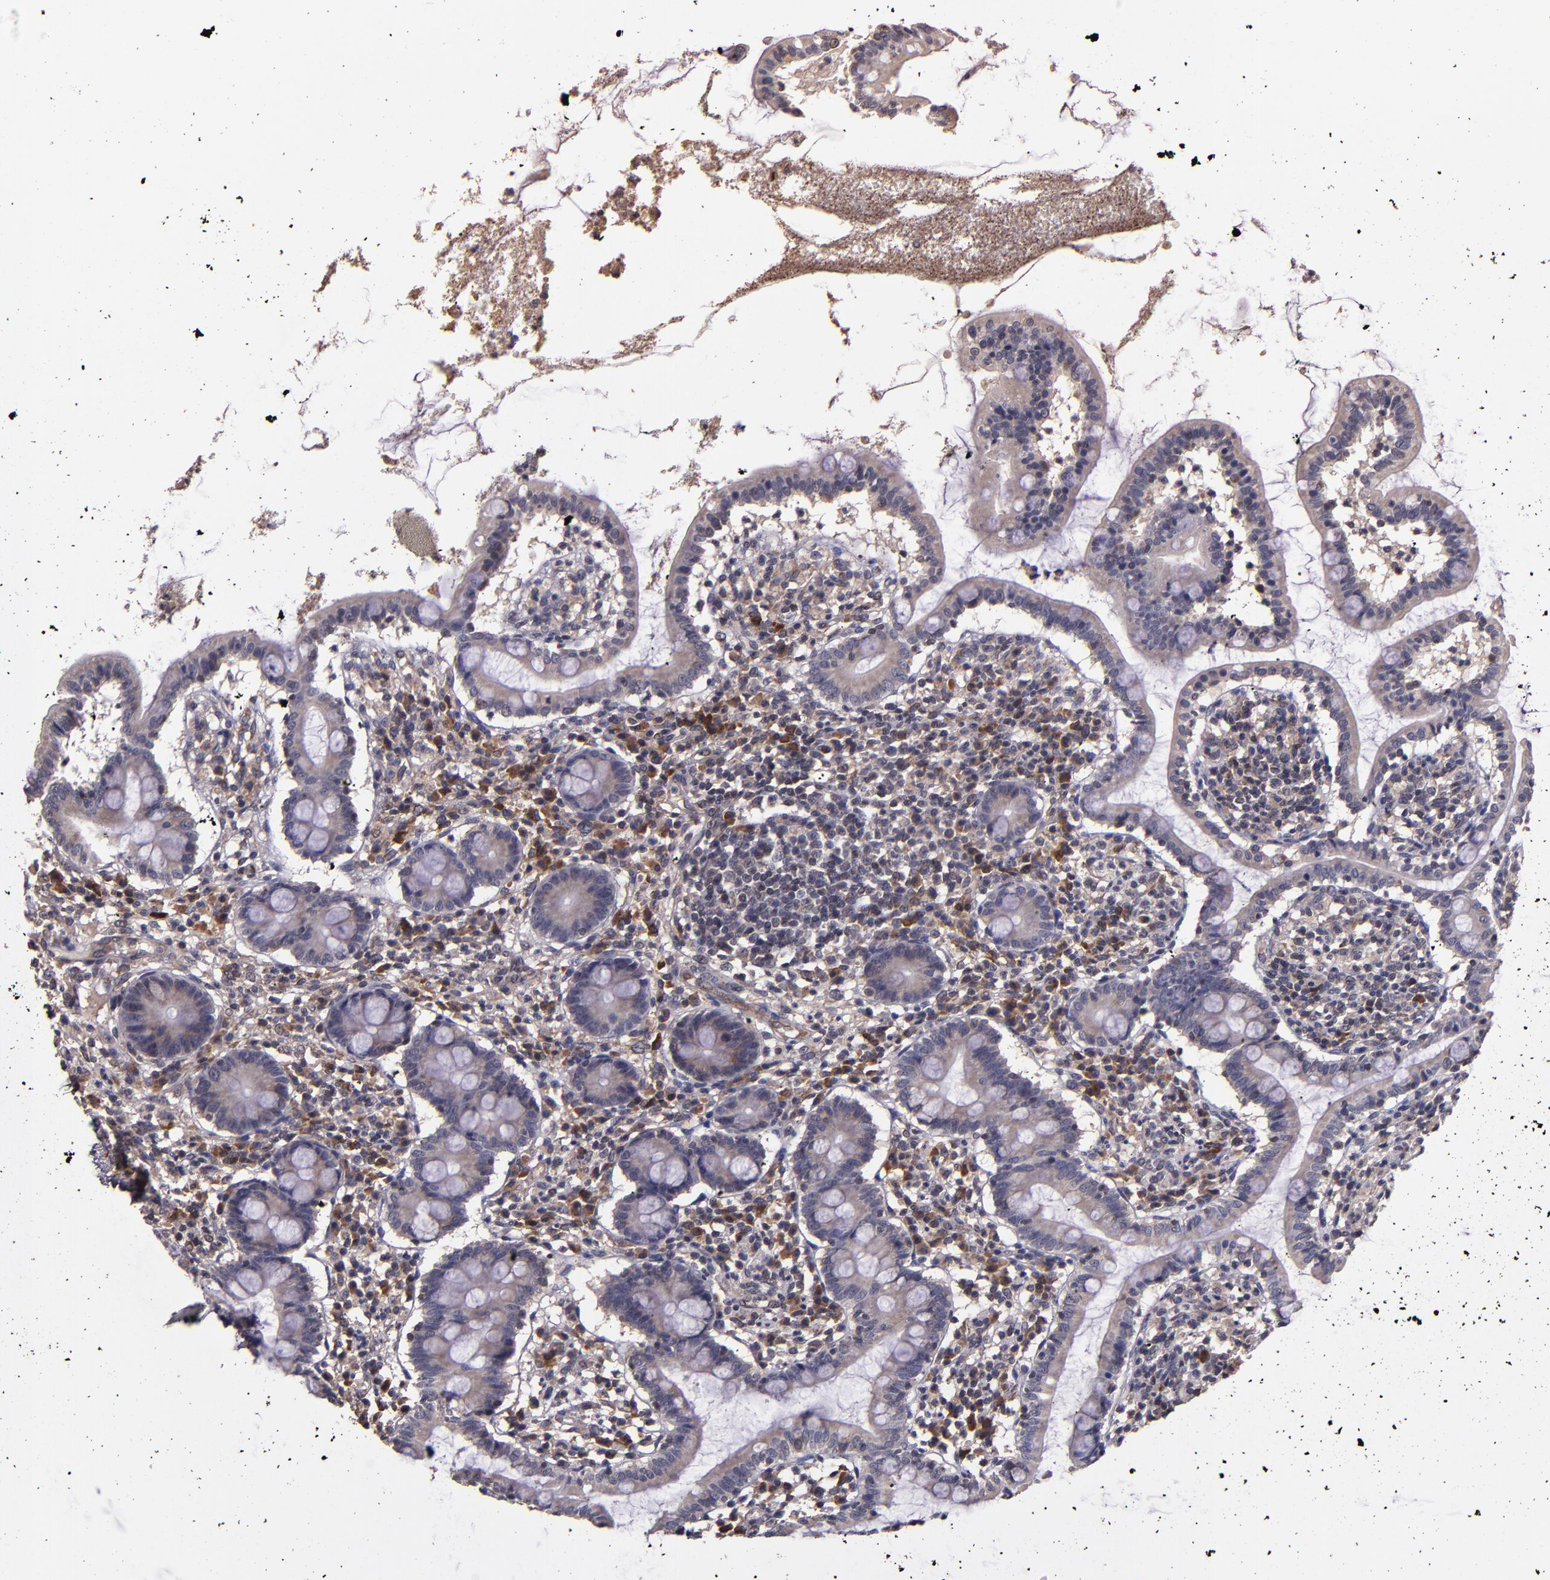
{"staining": {"intensity": "weak", "quantity": ">75%", "location": "cytoplasmic/membranous"}, "tissue": "small intestine", "cell_type": "Glandular cells", "image_type": "normal", "snomed": [{"axis": "morphology", "description": "Normal tissue, NOS"}, {"axis": "topography", "description": "Small intestine"}], "caption": "IHC image of normal small intestine stained for a protein (brown), which exhibits low levels of weak cytoplasmic/membranous expression in about >75% of glandular cells.", "gene": "PRAF2", "patient": {"sex": "female", "age": 61}}